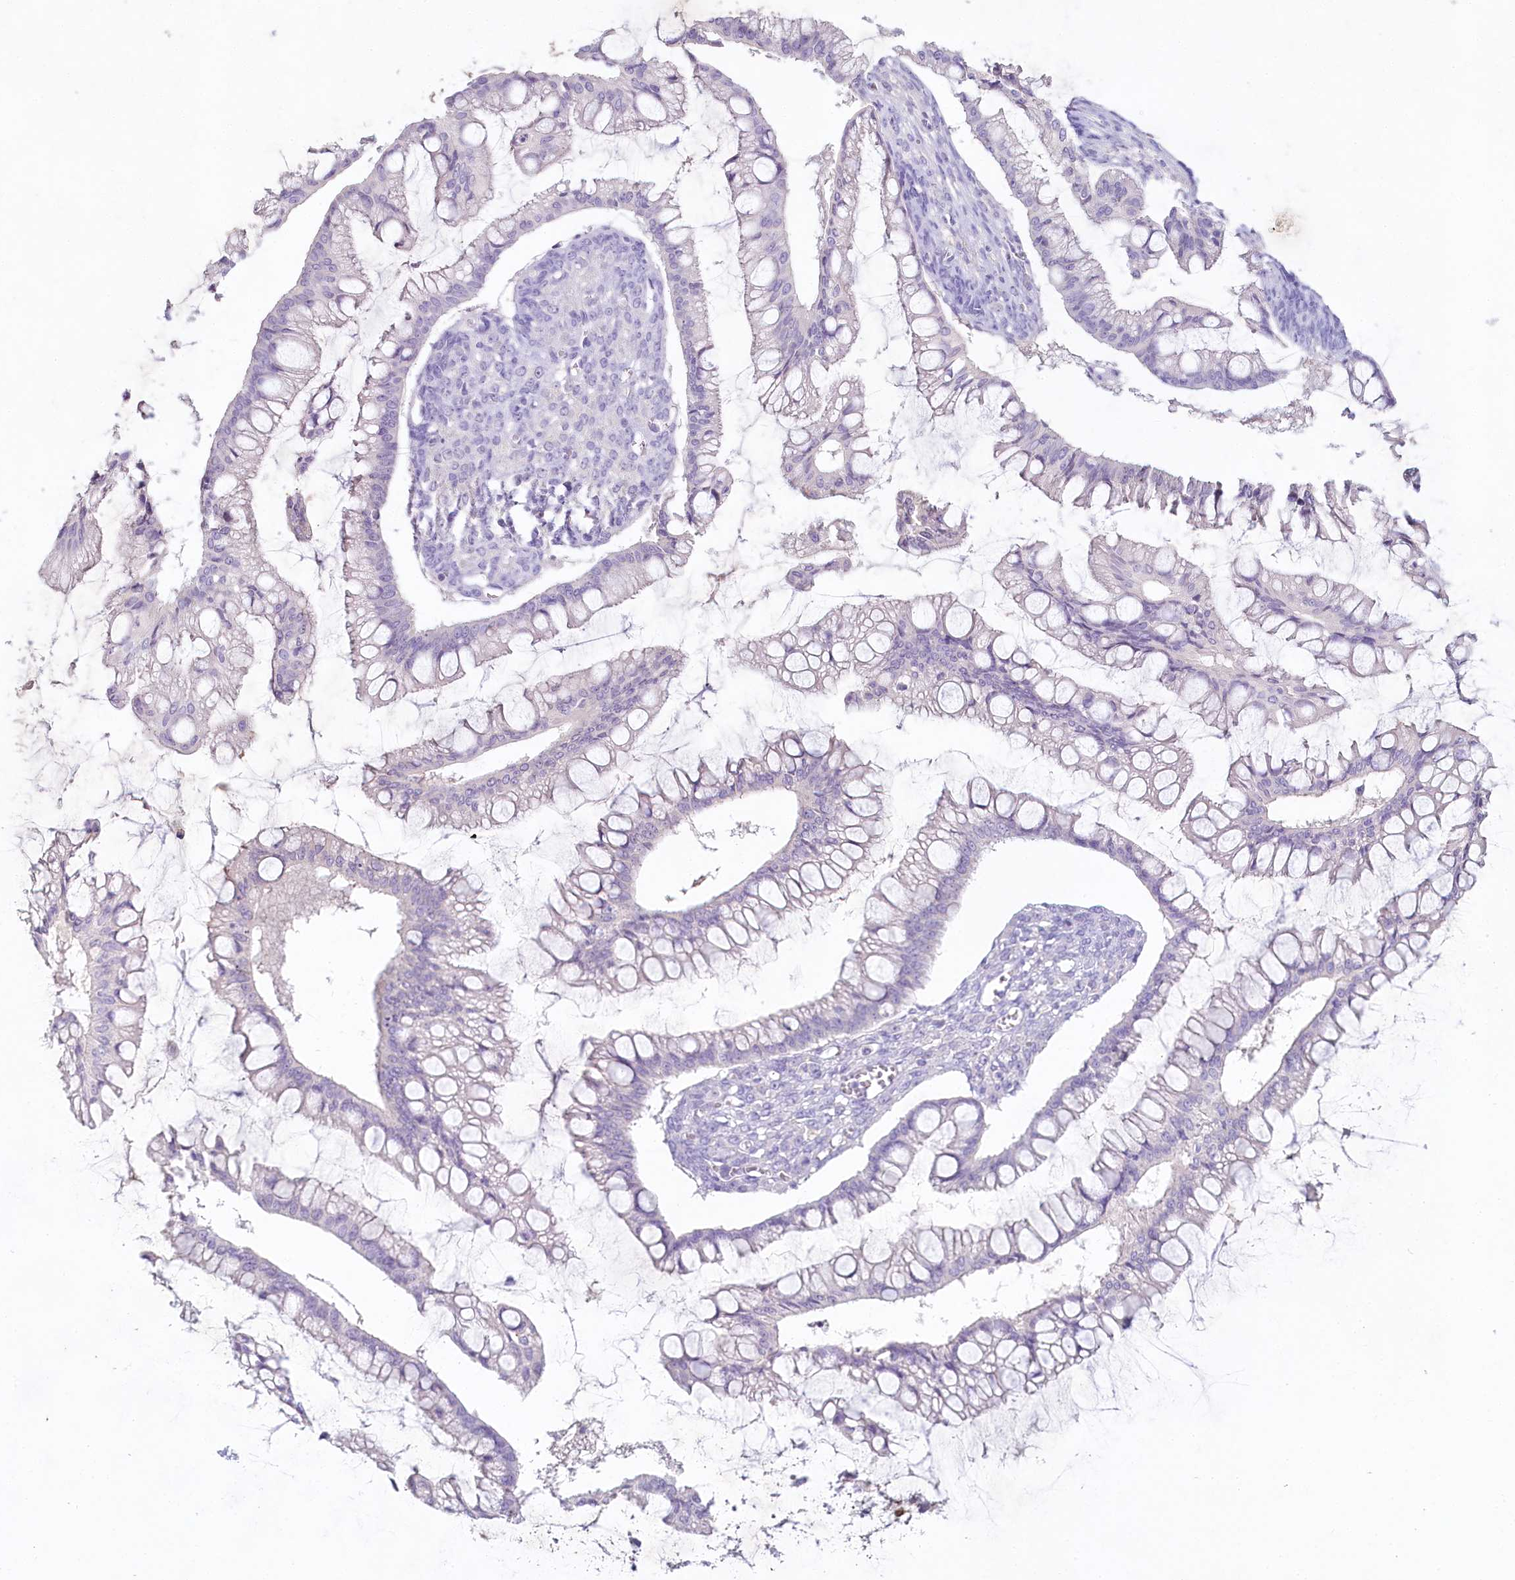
{"staining": {"intensity": "negative", "quantity": "none", "location": "none"}, "tissue": "ovarian cancer", "cell_type": "Tumor cells", "image_type": "cancer", "snomed": [{"axis": "morphology", "description": "Cystadenocarcinoma, mucinous, NOS"}, {"axis": "topography", "description": "Ovary"}], "caption": "The micrograph reveals no significant staining in tumor cells of ovarian mucinous cystadenocarcinoma.", "gene": "HPD", "patient": {"sex": "female", "age": 73}}